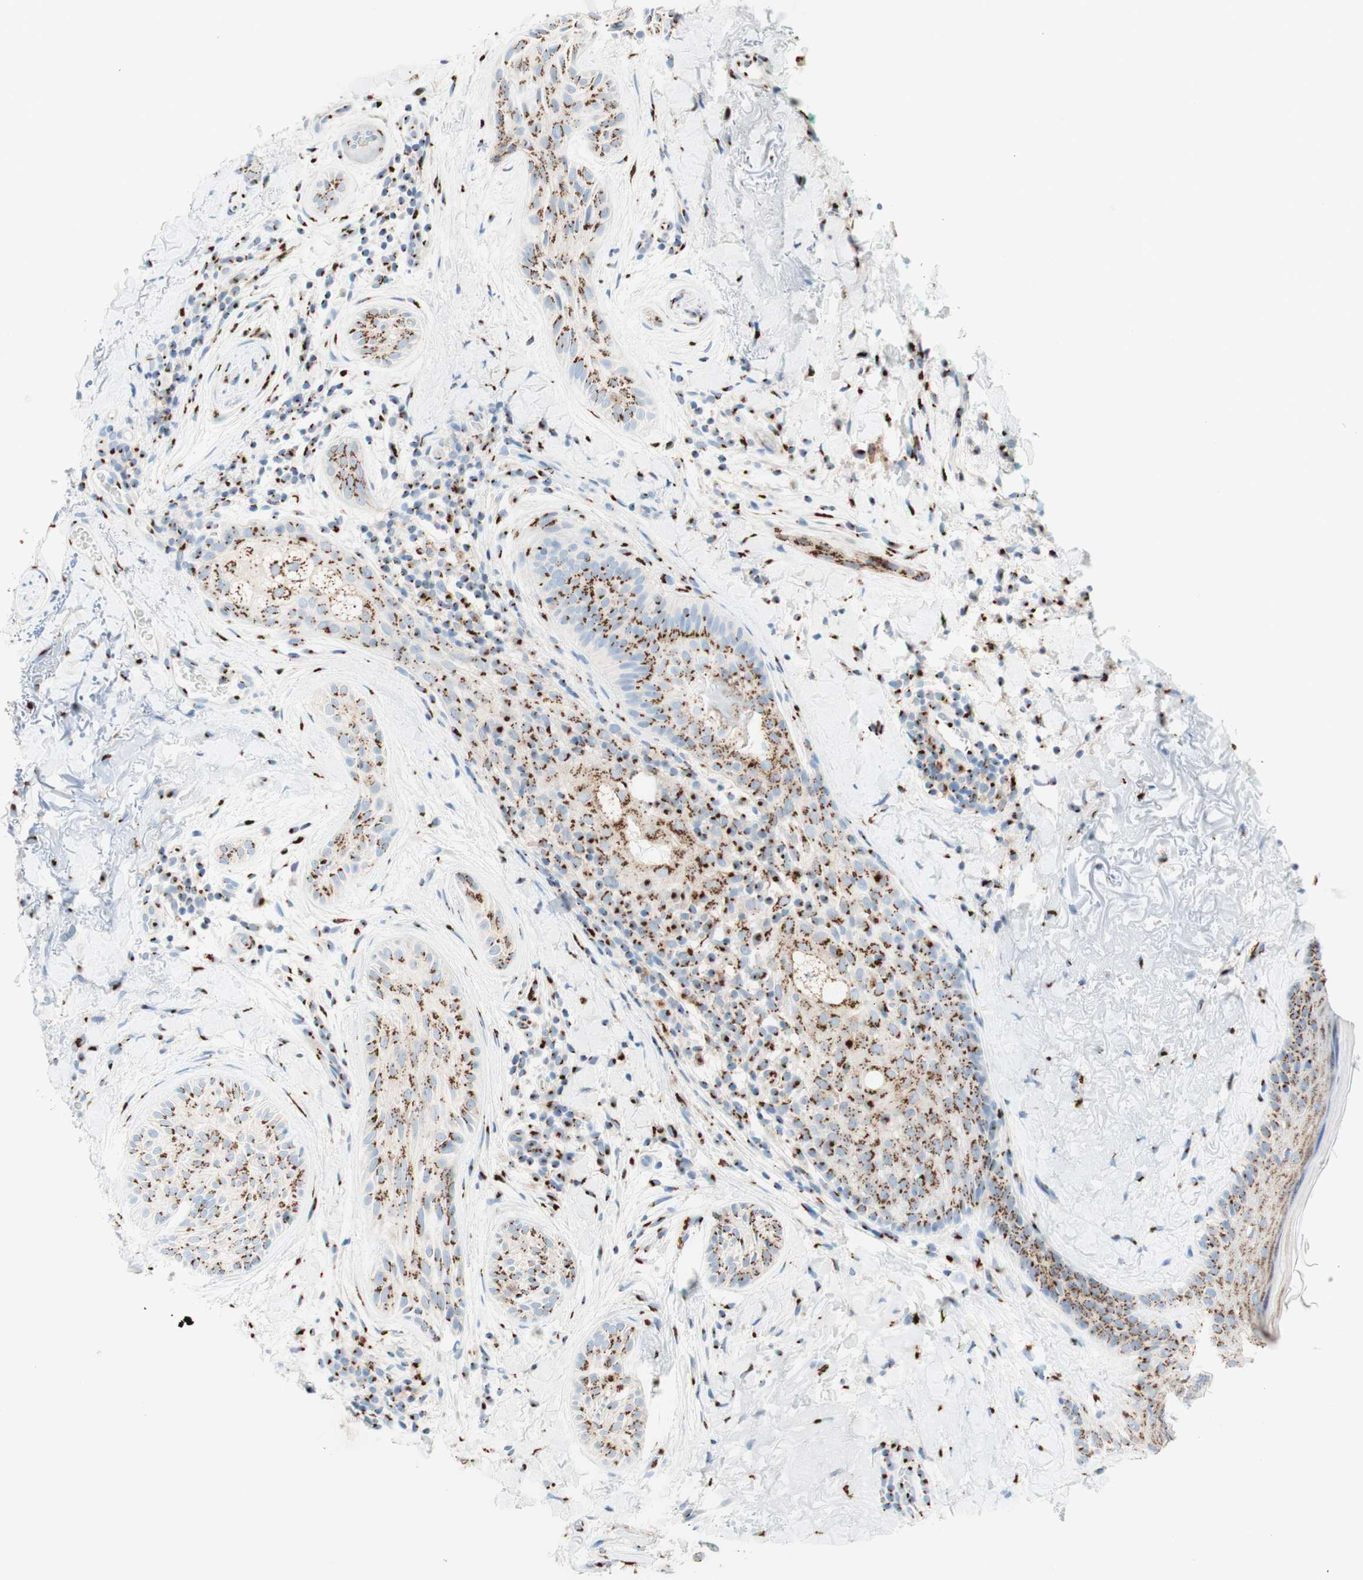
{"staining": {"intensity": "strong", "quantity": ">75%", "location": "cytoplasmic/membranous"}, "tissue": "skin cancer", "cell_type": "Tumor cells", "image_type": "cancer", "snomed": [{"axis": "morphology", "description": "Normal tissue, NOS"}, {"axis": "morphology", "description": "Basal cell carcinoma"}, {"axis": "topography", "description": "Skin"}], "caption": "Approximately >75% of tumor cells in skin cancer (basal cell carcinoma) exhibit strong cytoplasmic/membranous protein positivity as visualized by brown immunohistochemical staining.", "gene": "GOLGB1", "patient": {"sex": "female", "age": 71}}